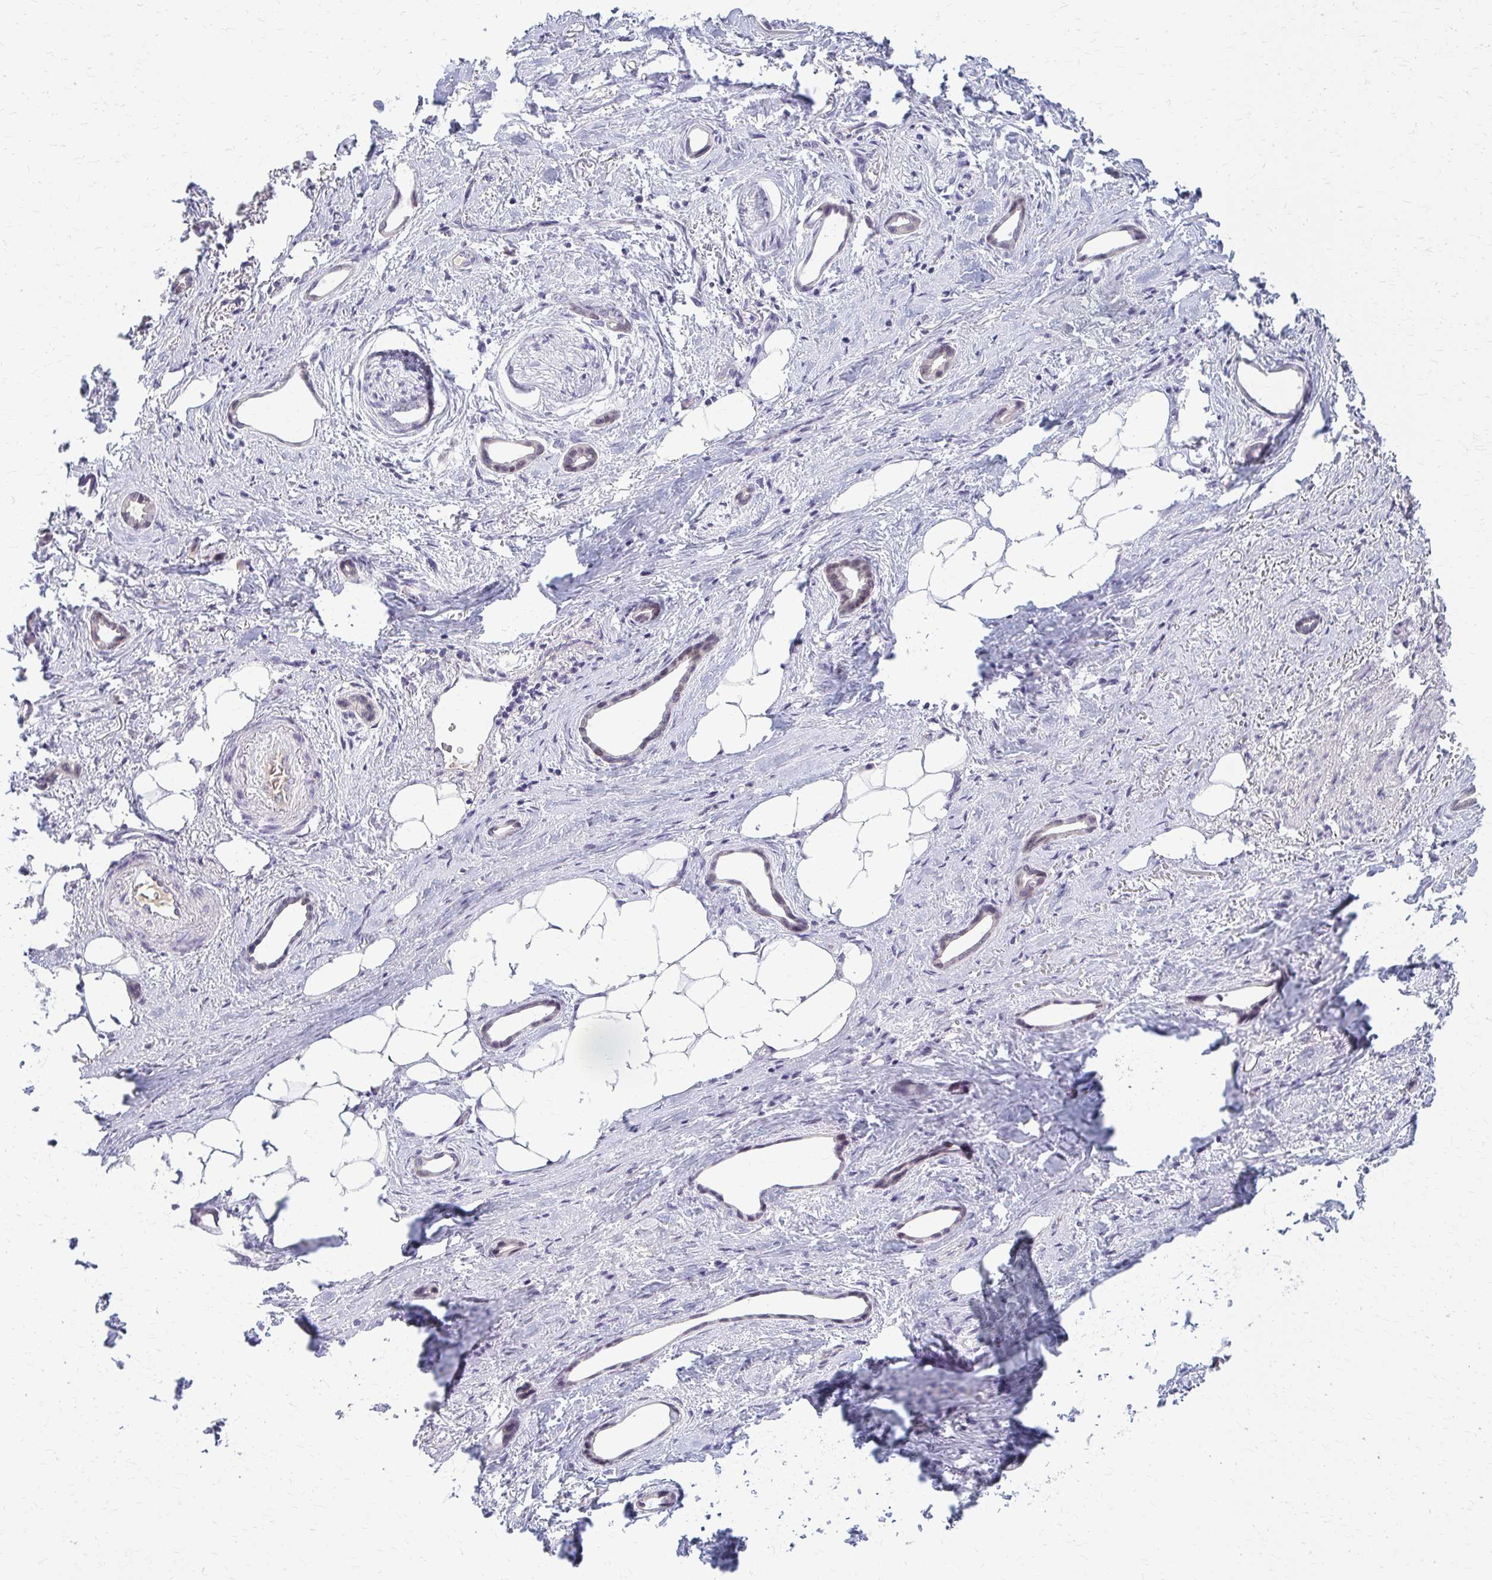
{"staining": {"intensity": "negative", "quantity": "none", "location": "none"}, "tissue": "stomach cancer", "cell_type": "Tumor cells", "image_type": "cancer", "snomed": [{"axis": "morphology", "description": "Adenocarcinoma, NOS"}, {"axis": "topography", "description": "Stomach, upper"}], "caption": "An image of human stomach adenocarcinoma is negative for staining in tumor cells.", "gene": "MCRIP2", "patient": {"sex": "male", "age": 62}}